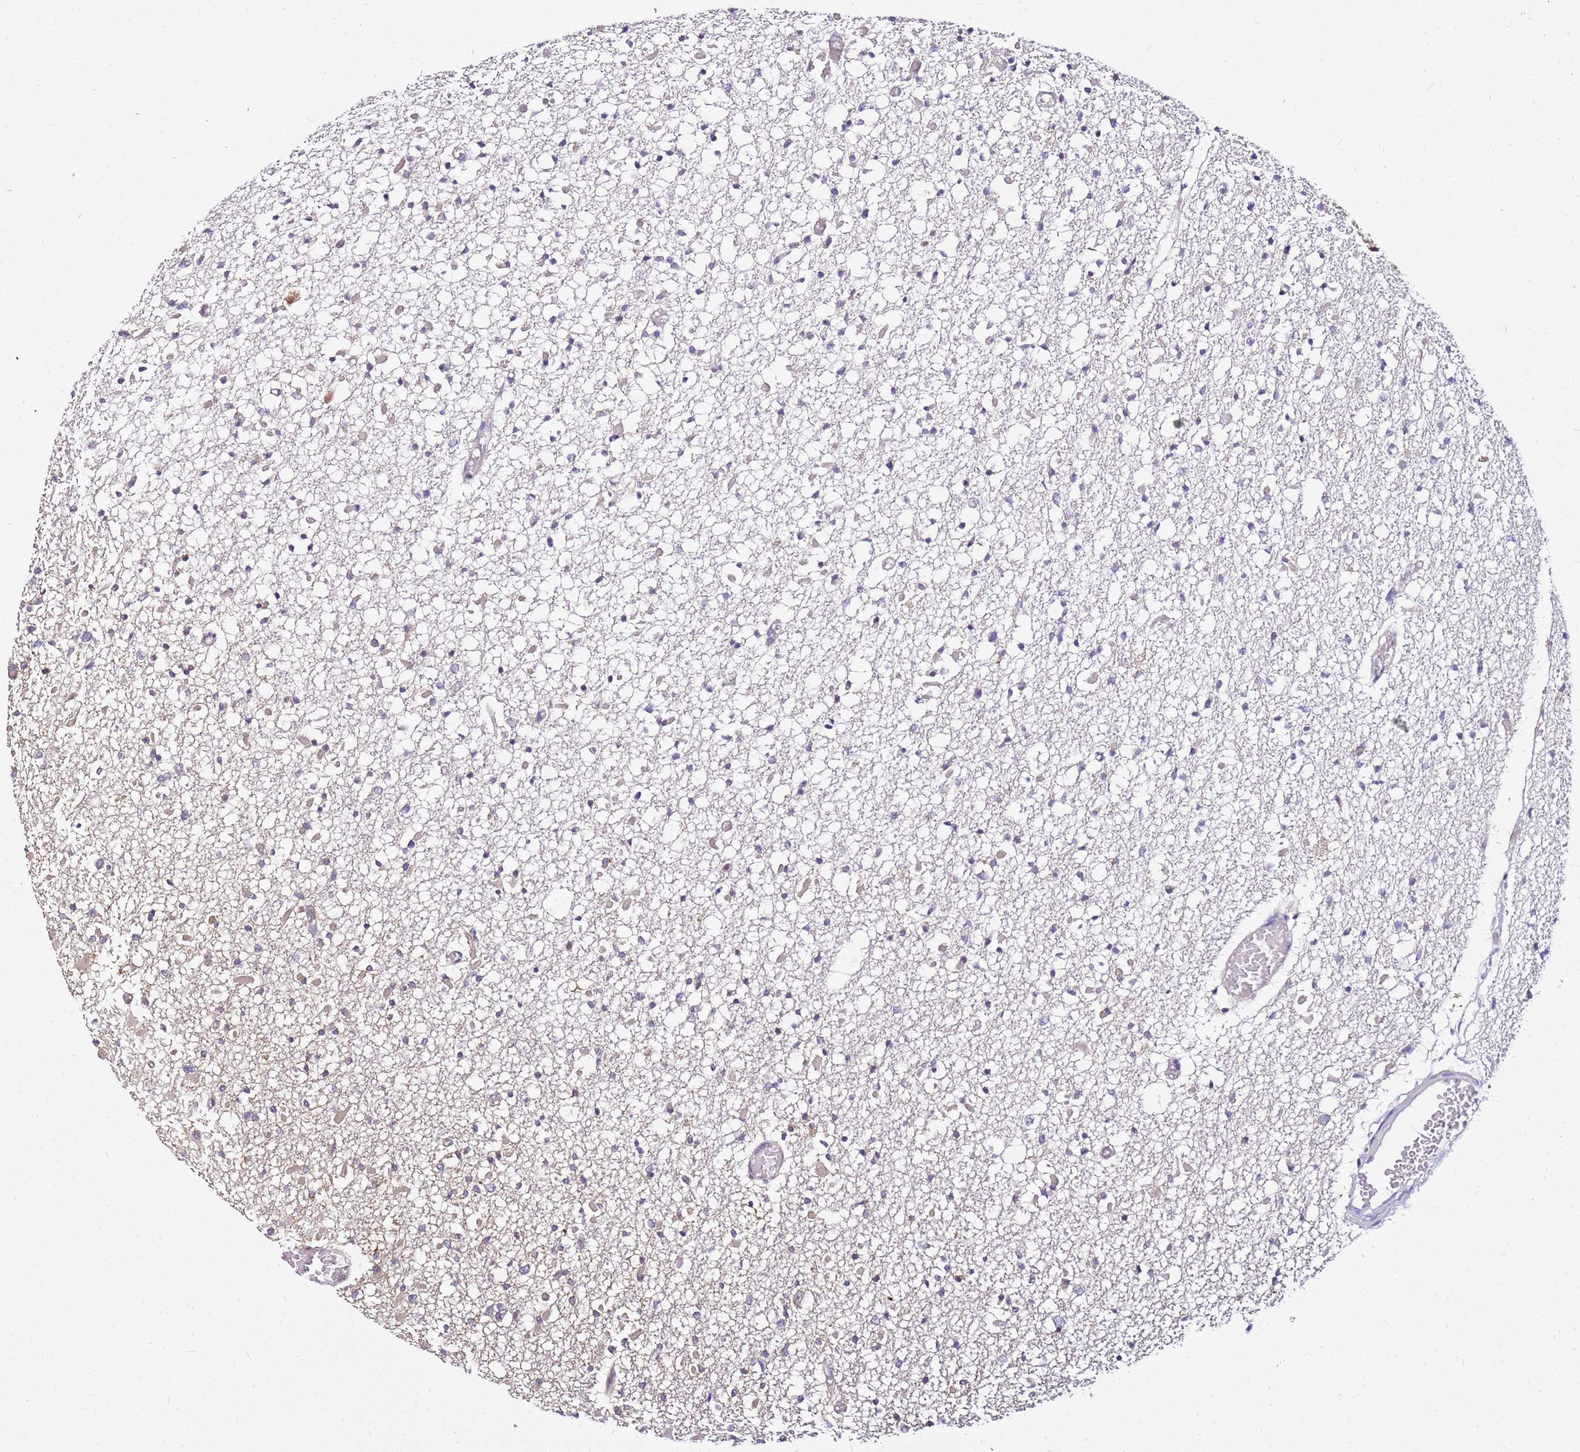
{"staining": {"intensity": "negative", "quantity": "none", "location": "none"}, "tissue": "glioma", "cell_type": "Tumor cells", "image_type": "cancer", "snomed": [{"axis": "morphology", "description": "Glioma, malignant, Low grade"}, {"axis": "topography", "description": "Brain"}], "caption": "IHC photomicrograph of neoplastic tissue: human glioma stained with DAB (3,3'-diaminobenzidine) shows no significant protein positivity in tumor cells.", "gene": "PIH1D1", "patient": {"sex": "female", "age": 22}}